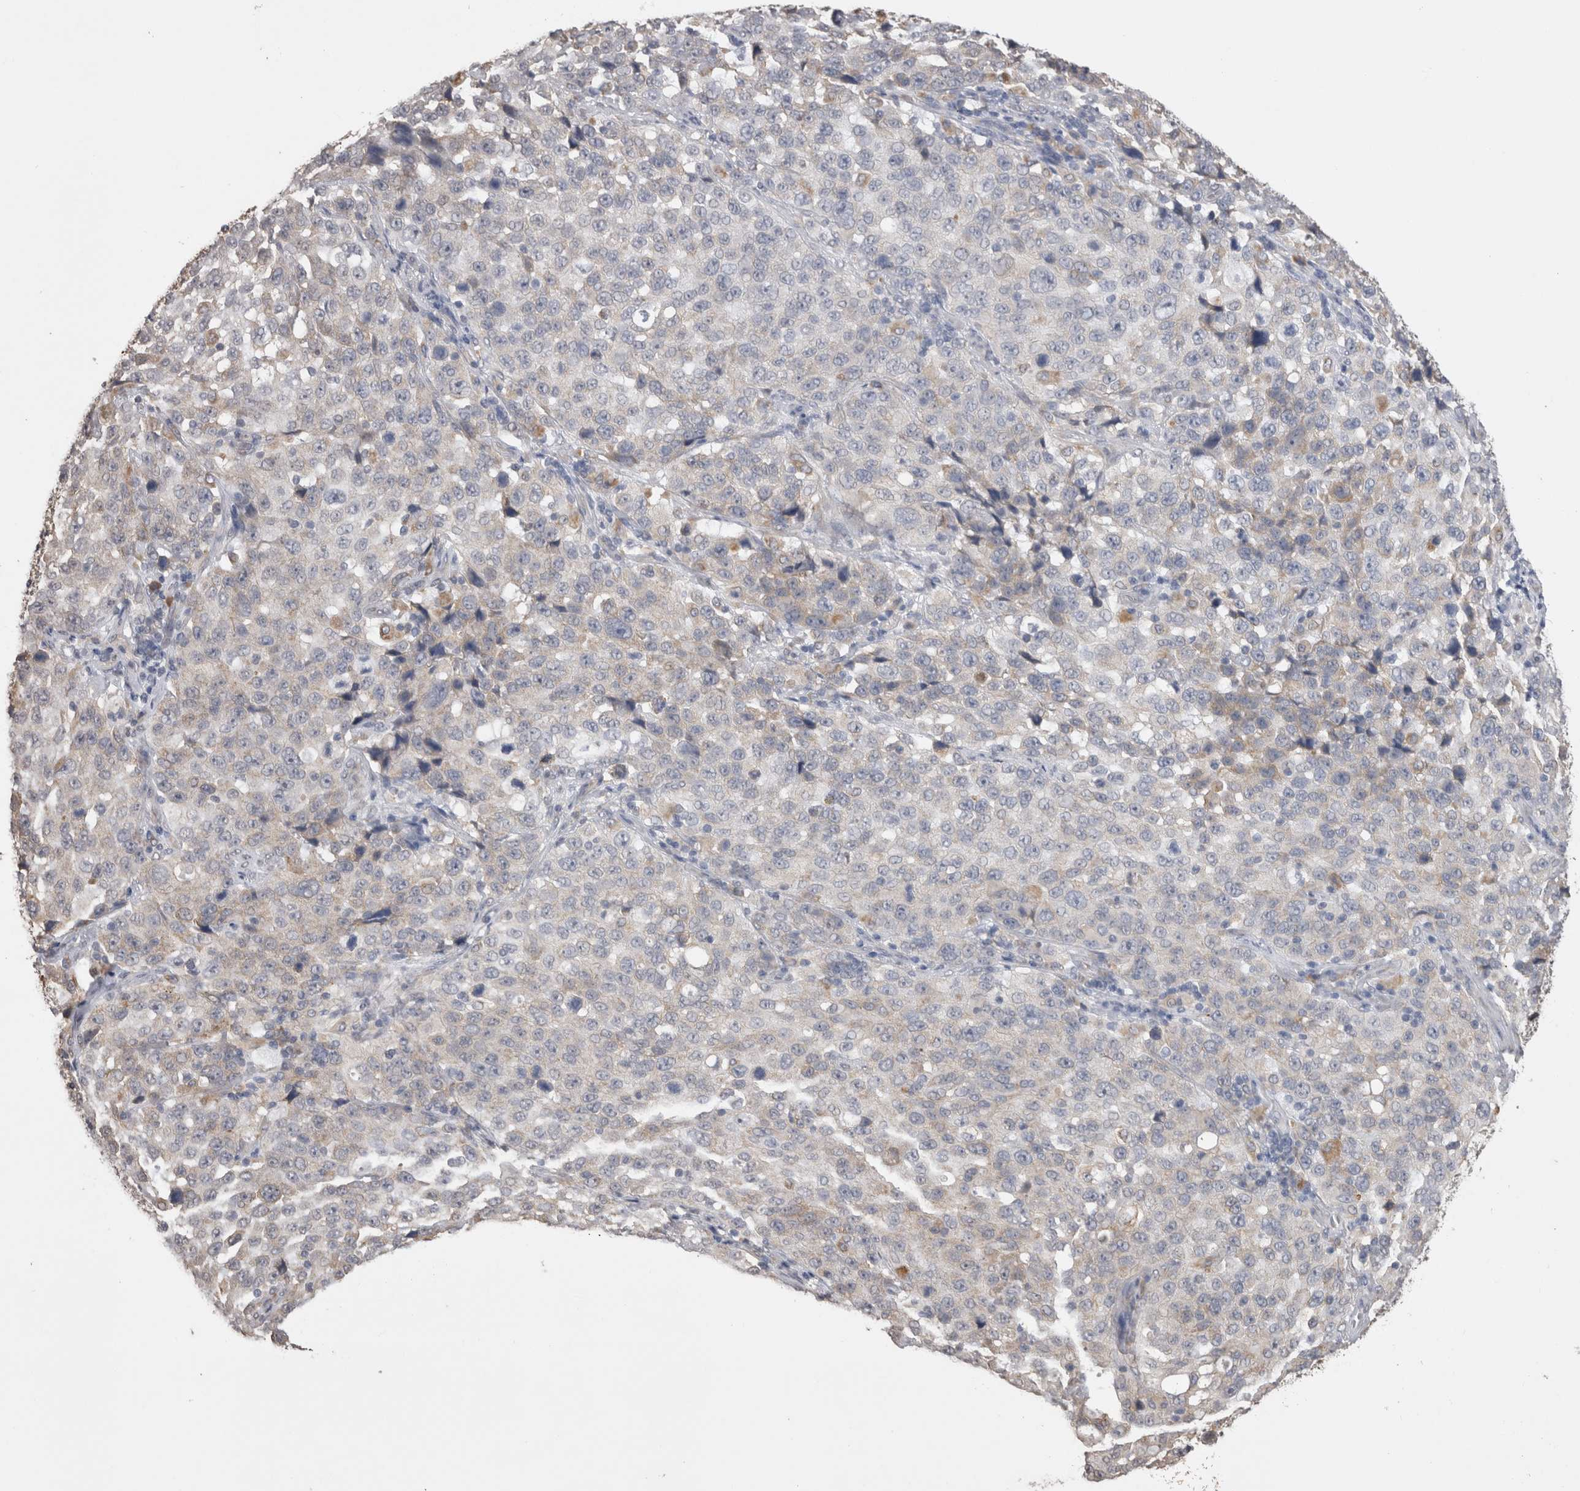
{"staining": {"intensity": "negative", "quantity": "none", "location": "none"}, "tissue": "stomach cancer", "cell_type": "Tumor cells", "image_type": "cancer", "snomed": [{"axis": "morphology", "description": "Normal tissue, NOS"}, {"axis": "morphology", "description": "Adenocarcinoma, NOS"}, {"axis": "topography", "description": "Stomach"}], "caption": "Human adenocarcinoma (stomach) stained for a protein using IHC exhibits no staining in tumor cells.", "gene": "NOMO1", "patient": {"sex": "male", "age": 48}}